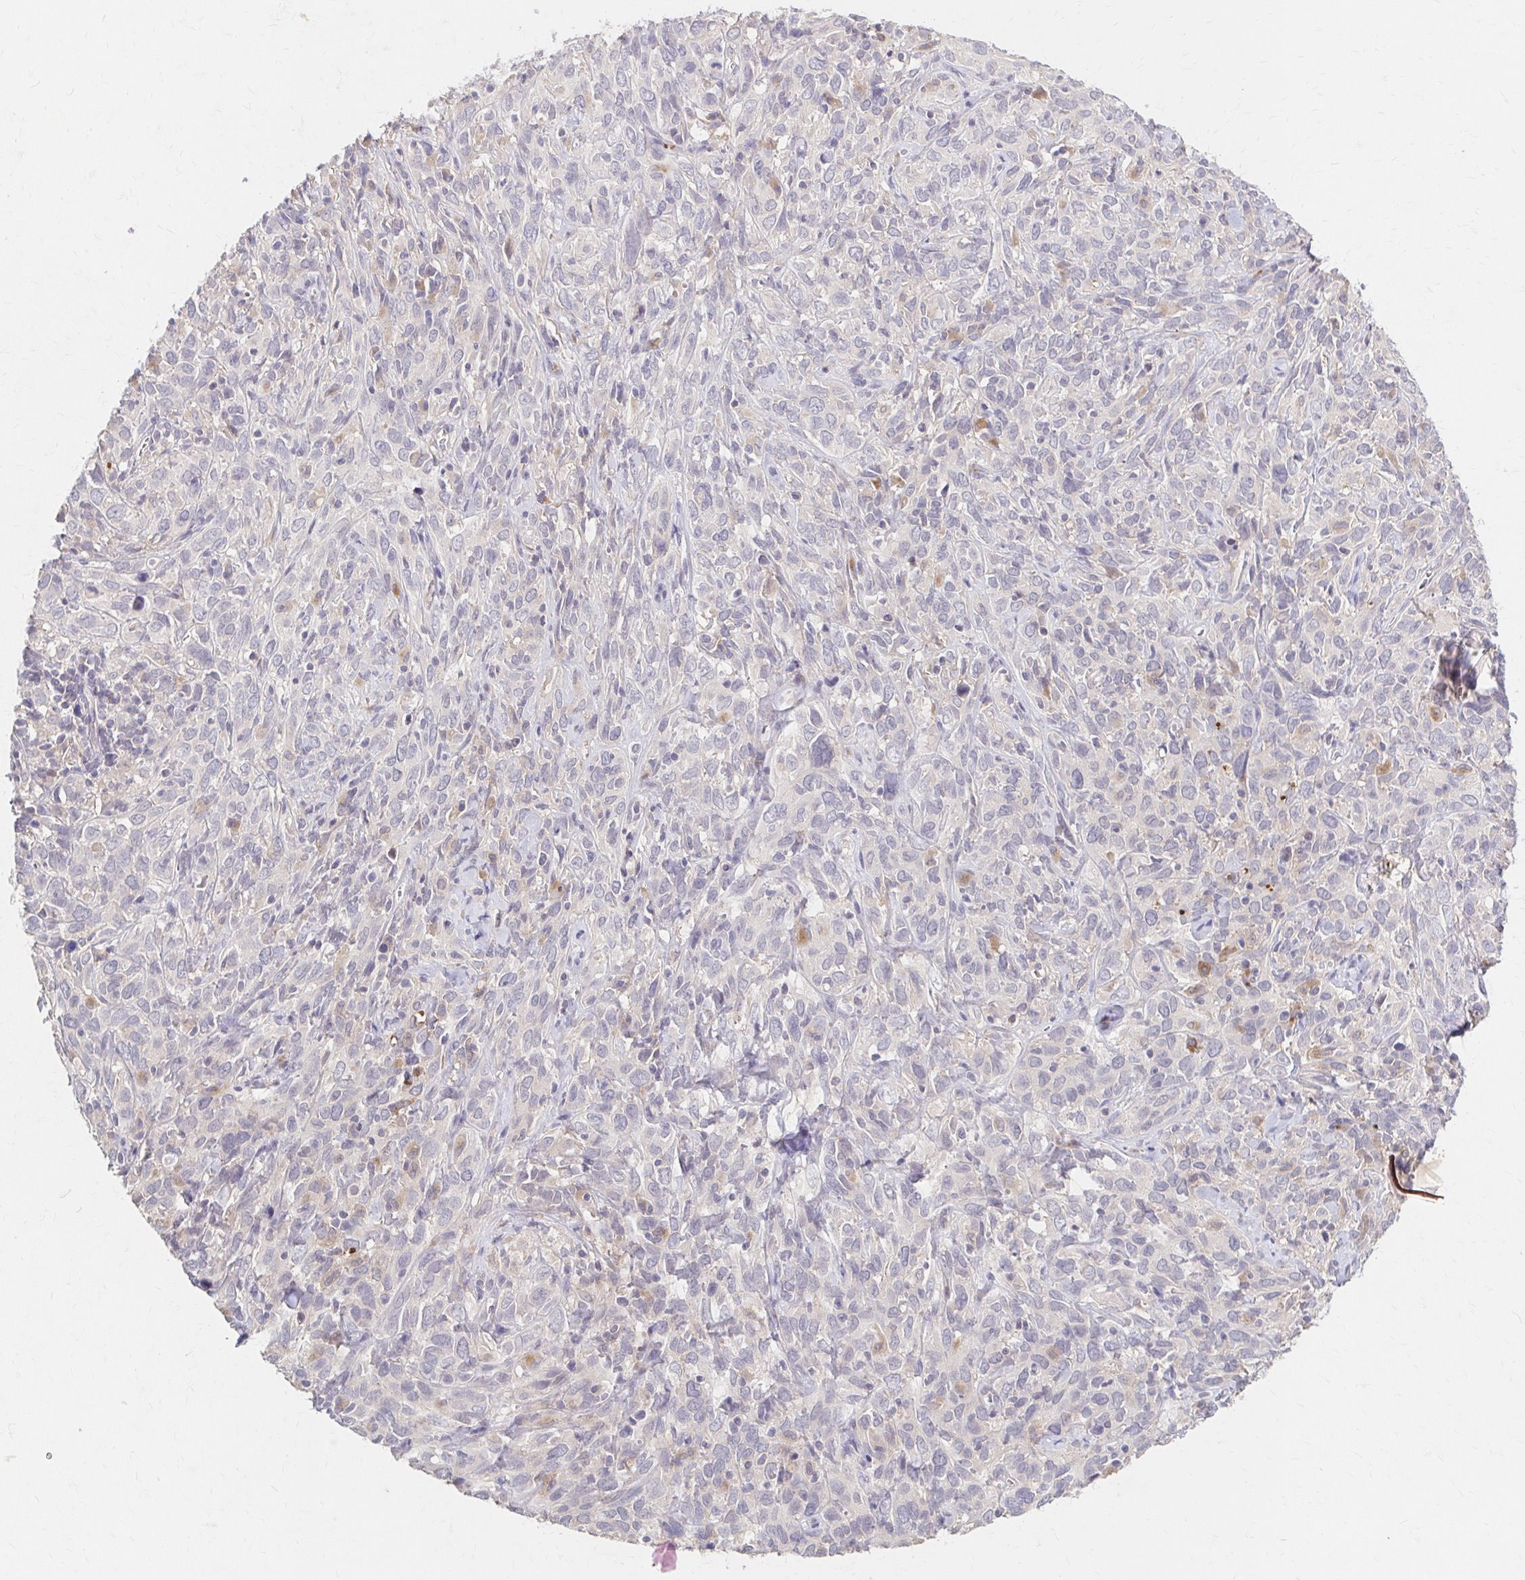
{"staining": {"intensity": "negative", "quantity": "none", "location": "none"}, "tissue": "cervical cancer", "cell_type": "Tumor cells", "image_type": "cancer", "snomed": [{"axis": "morphology", "description": "Normal tissue, NOS"}, {"axis": "morphology", "description": "Squamous cell carcinoma, NOS"}, {"axis": "topography", "description": "Cervix"}], "caption": "This is an immunohistochemistry (IHC) histopathology image of squamous cell carcinoma (cervical). There is no expression in tumor cells.", "gene": "HMGCS2", "patient": {"sex": "female", "age": 51}}